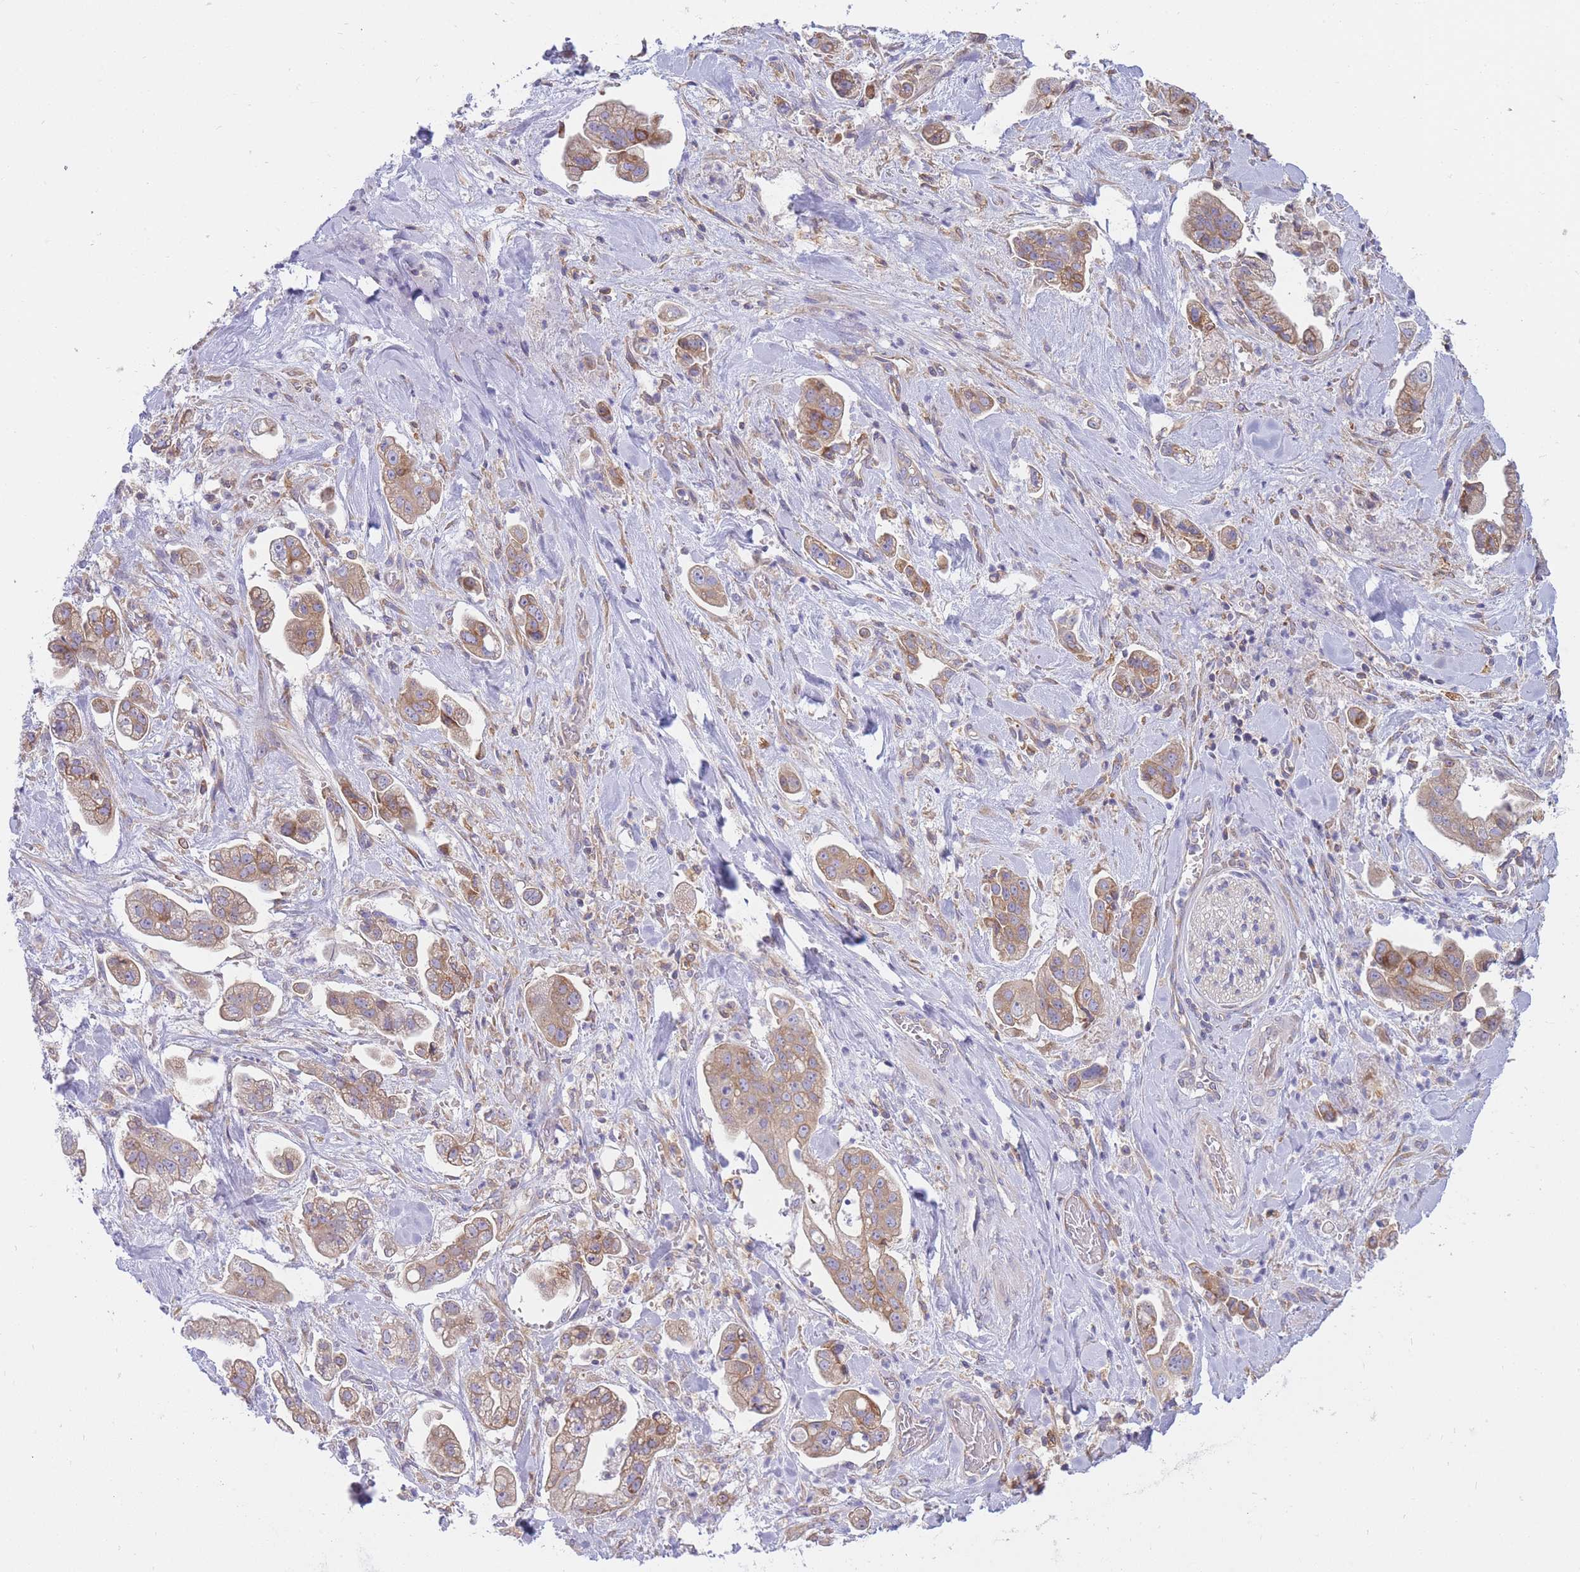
{"staining": {"intensity": "weak", "quantity": "25%-75%", "location": "cytoplasmic/membranous"}, "tissue": "stomach cancer", "cell_type": "Tumor cells", "image_type": "cancer", "snomed": [{"axis": "morphology", "description": "Adenocarcinoma, NOS"}, {"axis": "topography", "description": "Stomach"}], "caption": "This is an image of IHC staining of stomach cancer, which shows weak expression in the cytoplasmic/membranous of tumor cells.", "gene": "SH2B2", "patient": {"sex": "male", "age": 62}}